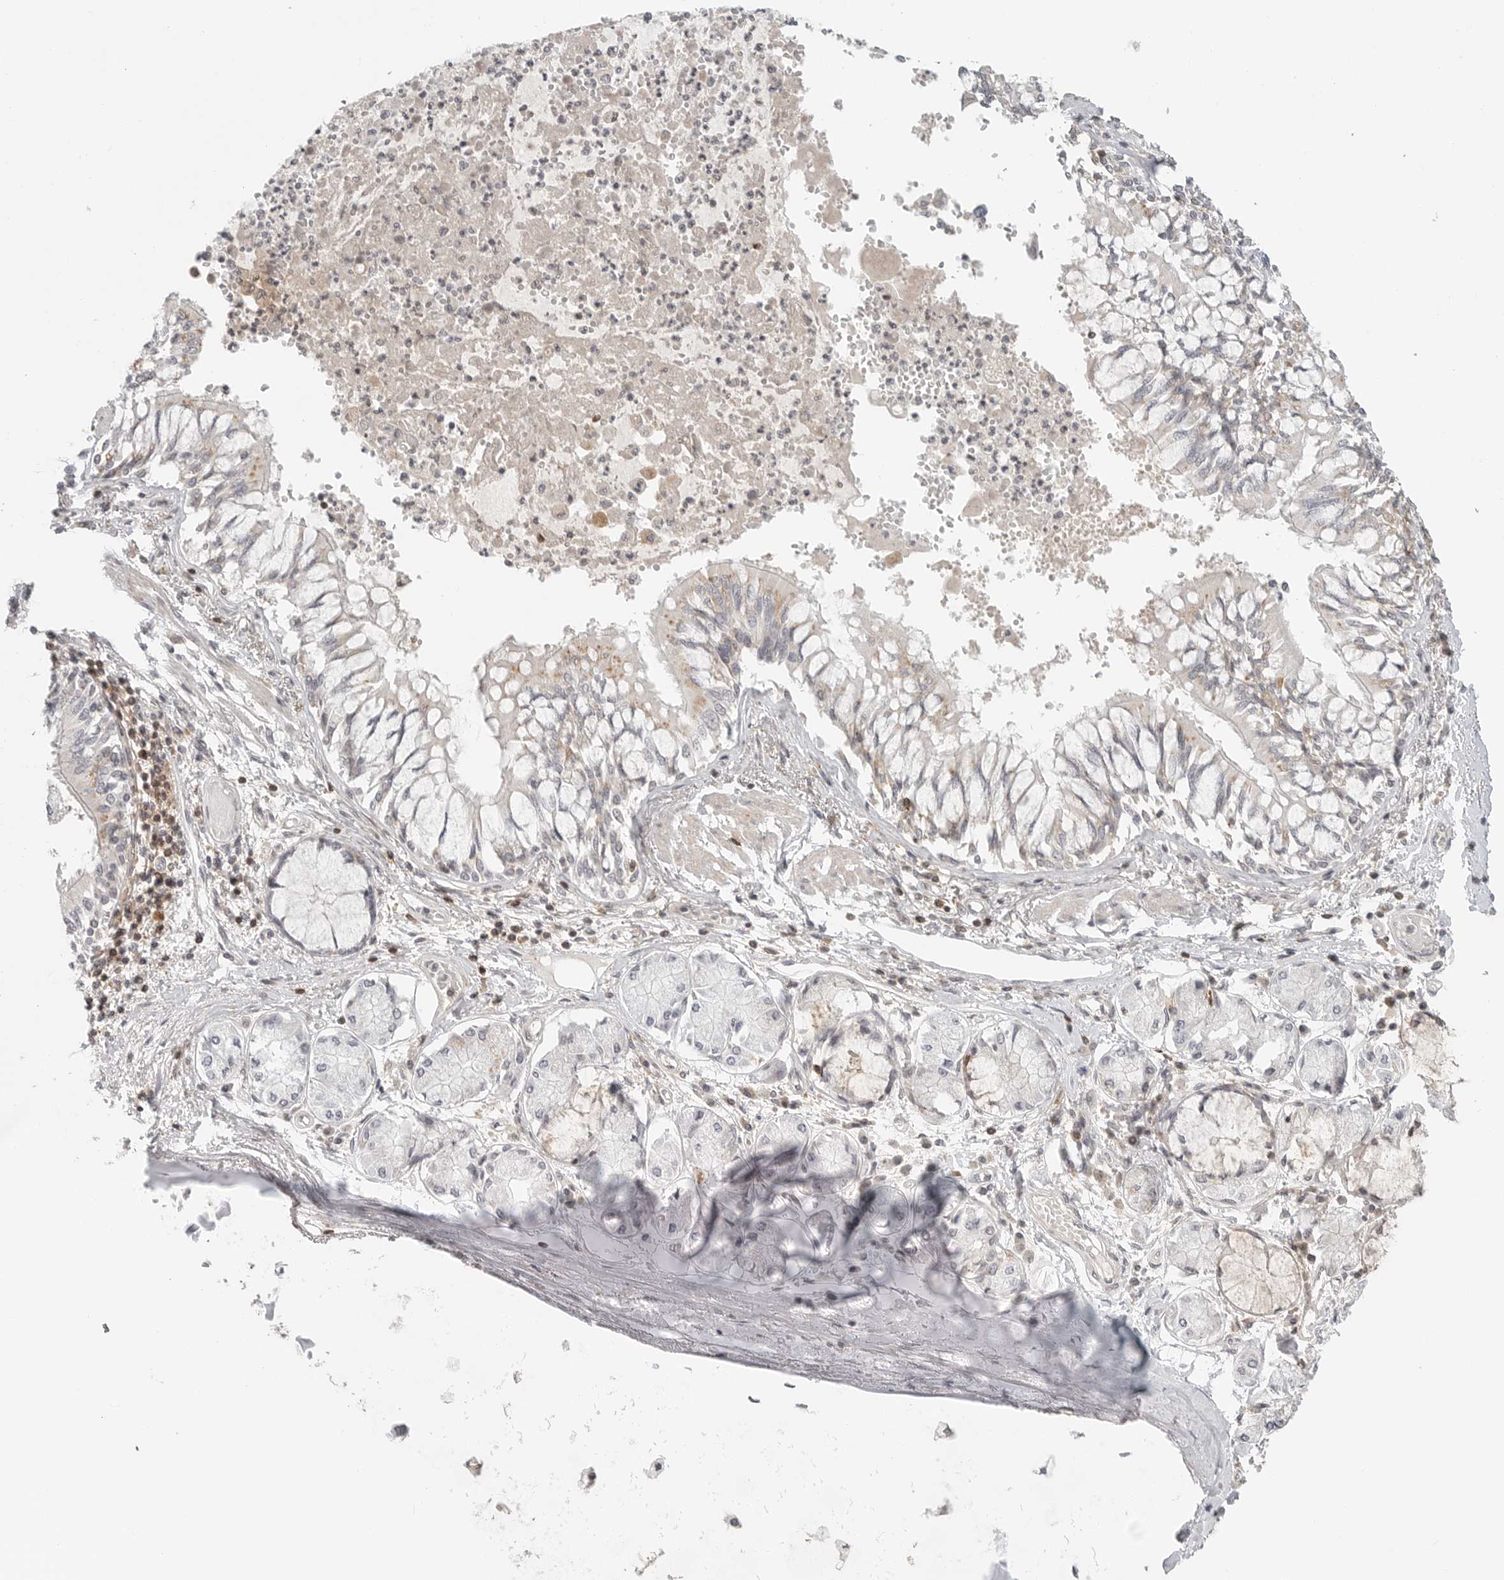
{"staining": {"intensity": "negative", "quantity": "none", "location": "none"}, "tissue": "bronchus", "cell_type": "Respiratory epithelial cells", "image_type": "normal", "snomed": [{"axis": "morphology", "description": "Normal tissue, NOS"}, {"axis": "topography", "description": "Cartilage tissue"}, {"axis": "topography", "description": "Bronchus"}, {"axis": "topography", "description": "Lung"}], "caption": "The immunohistochemistry (IHC) photomicrograph has no significant positivity in respiratory epithelial cells of bronchus.", "gene": "SH3KBP1", "patient": {"sex": "female", "age": 49}}